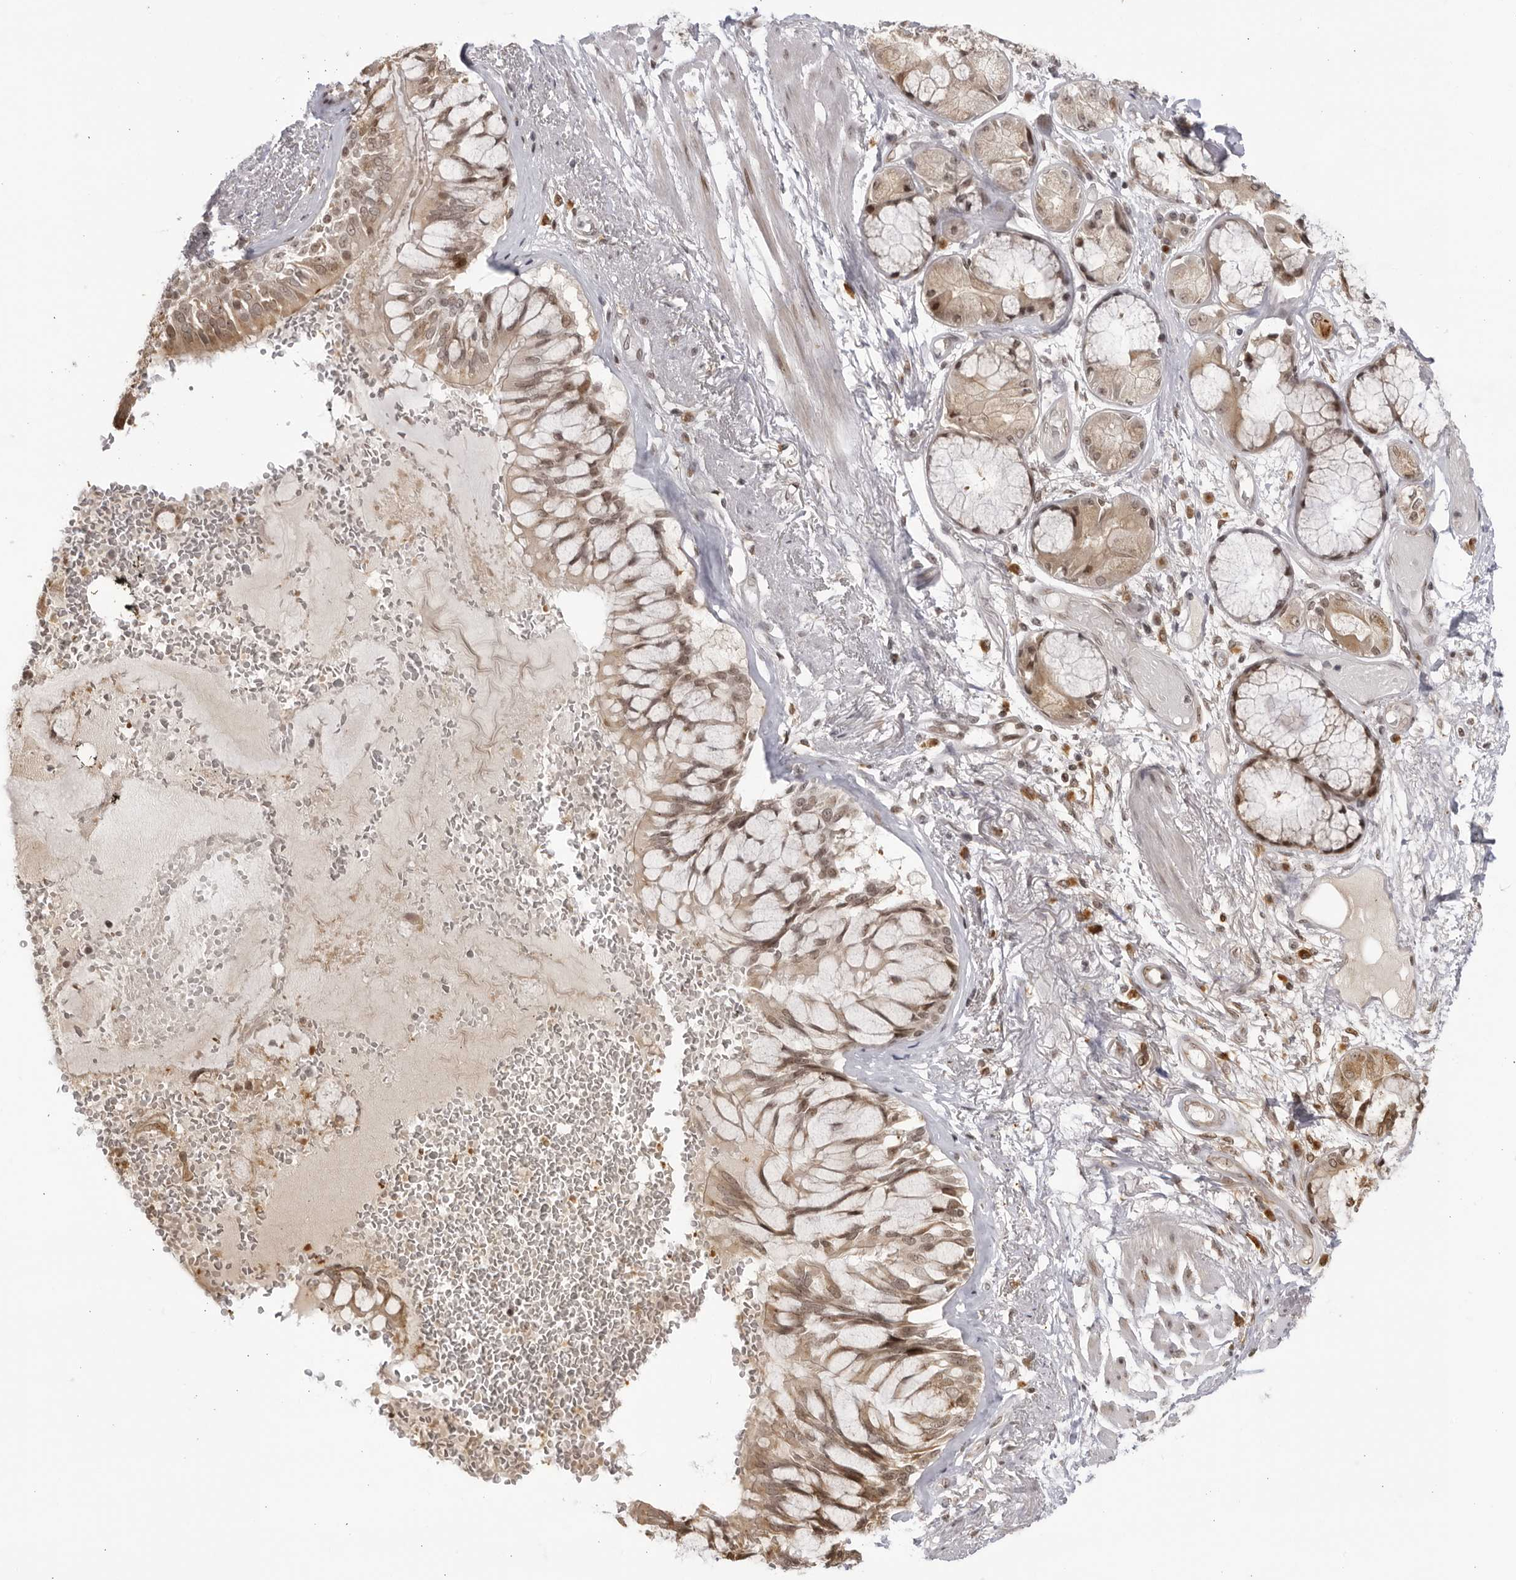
{"staining": {"intensity": "weak", "quantity": "25%-75%", "location": "cytoplasmic/membranous,nuclear"}, "tissue": "adipose tissue", "cell_type": "Adipocytes", "image_type": "normal", "snomed": [{"axis": "morphology", "description": "Normal tissue, NOS"}, {"axis": "topography", "description": "Bronchus"}], "caption": "The immunohistochemical stain labels weak cytoplasmic/membranous,nuclear expression in adipocytes of unremarkable adipose tissue. (DAB = brown stain, brightfield microscopy at high magnification).", "gene": "RASGEF1C", "patient": {"sex": "male", "age": 66}}